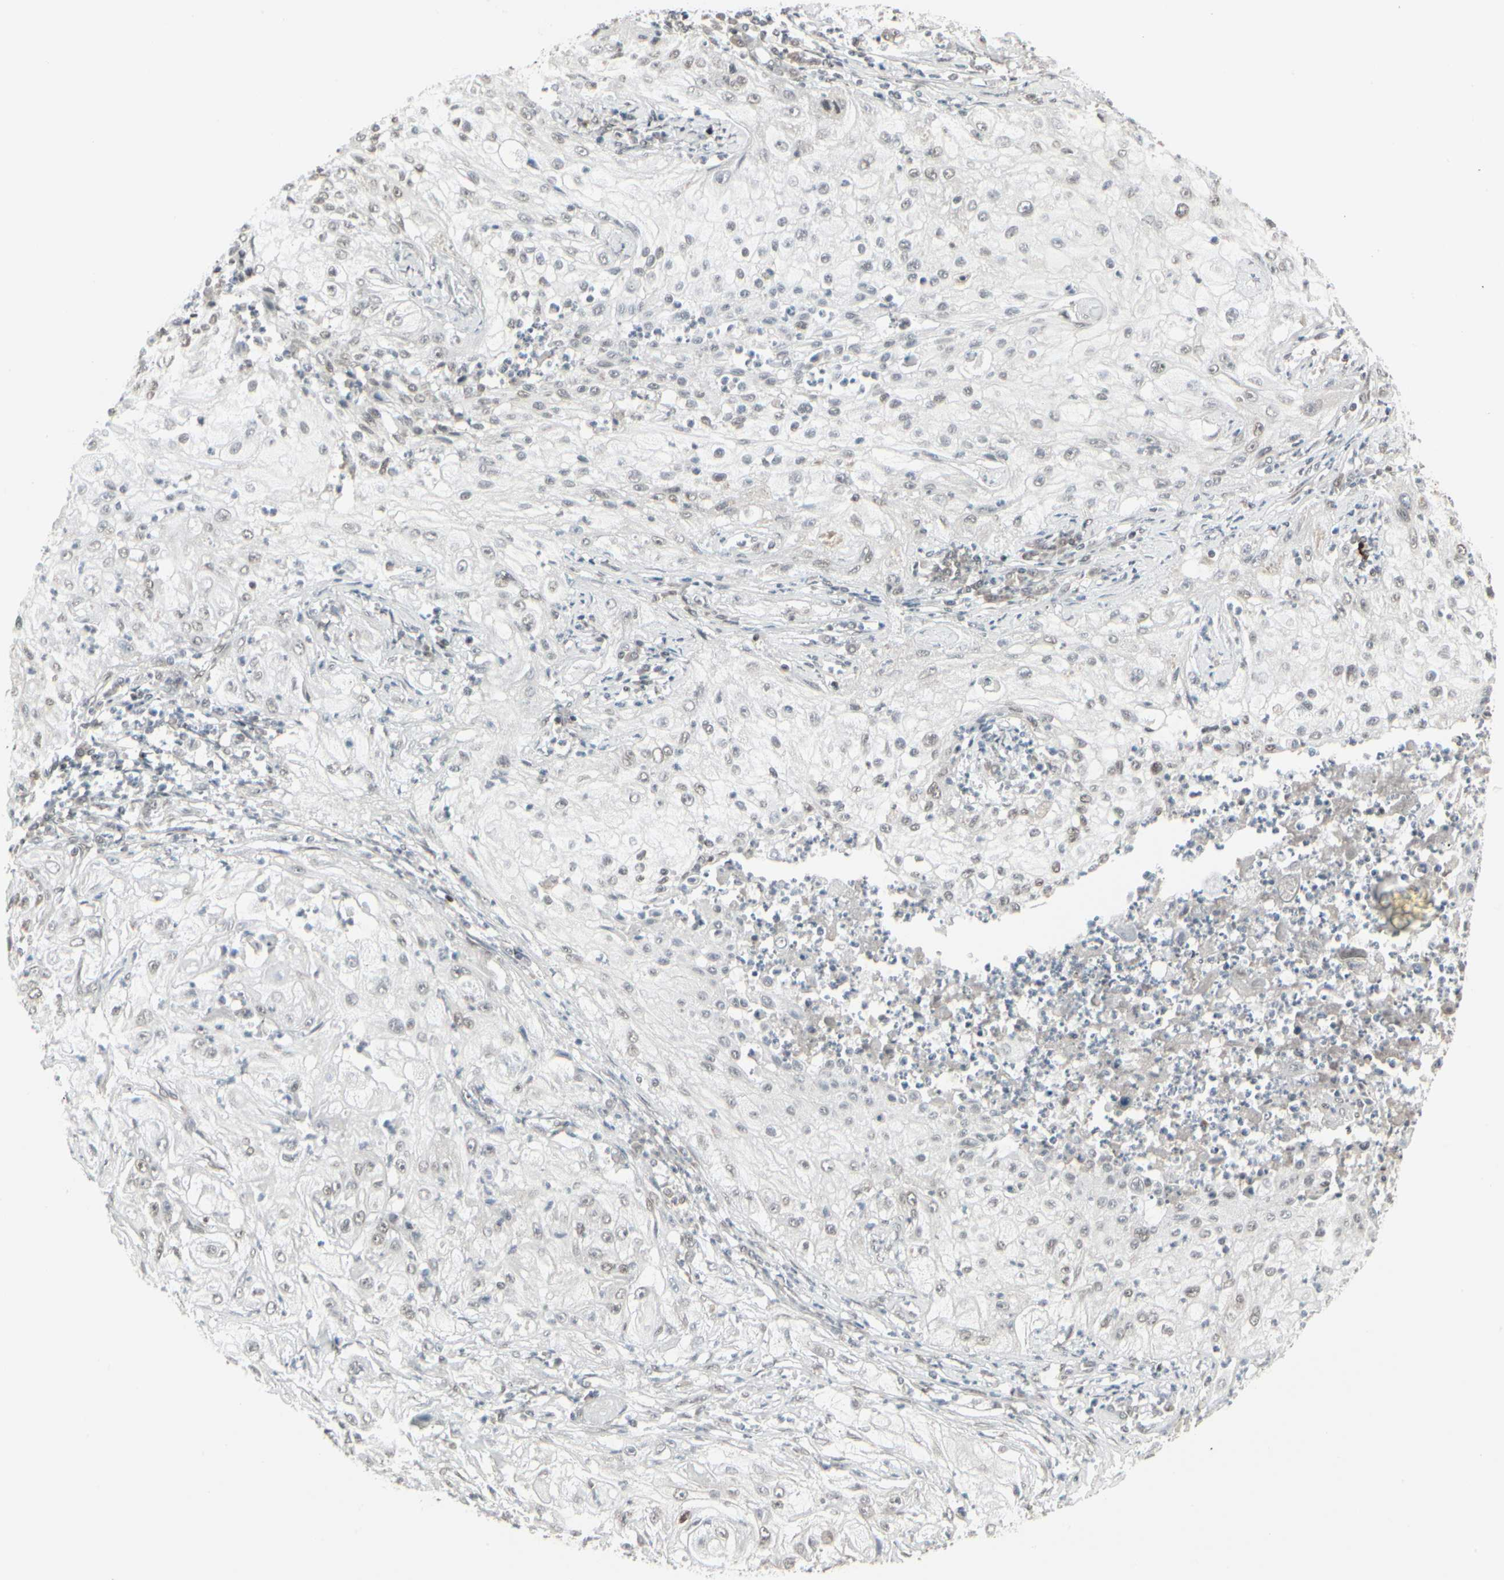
{"staining": {"intensity": "weak", "quantity": "25%-75%", "location": "nuclear"}, "tissue": "lung cancer", "cell_type": "Tumor cells", "image_type": "cancer", "snomed": [{"axis": "morphology", "description": "Inflammation, NOS"}, {"axis": "morphology", "description": "Squamous cell carcinoma, NOS"}, {"axis": "topography", "description": "Lymph node"}, {"axis": "topography", "description": "Soft tissue"}, {"axis": "topography", "description": "Lung"}], "caption": "Immunohistochemical staining of lung squamous cell carcinoma shows low levels of weak nuclear expression in approximately 25%-75% of tumor cells. Nuclei are stained in blue.", "gene": "HMG20A", "patient": {"sex": "male", "age": 66}}